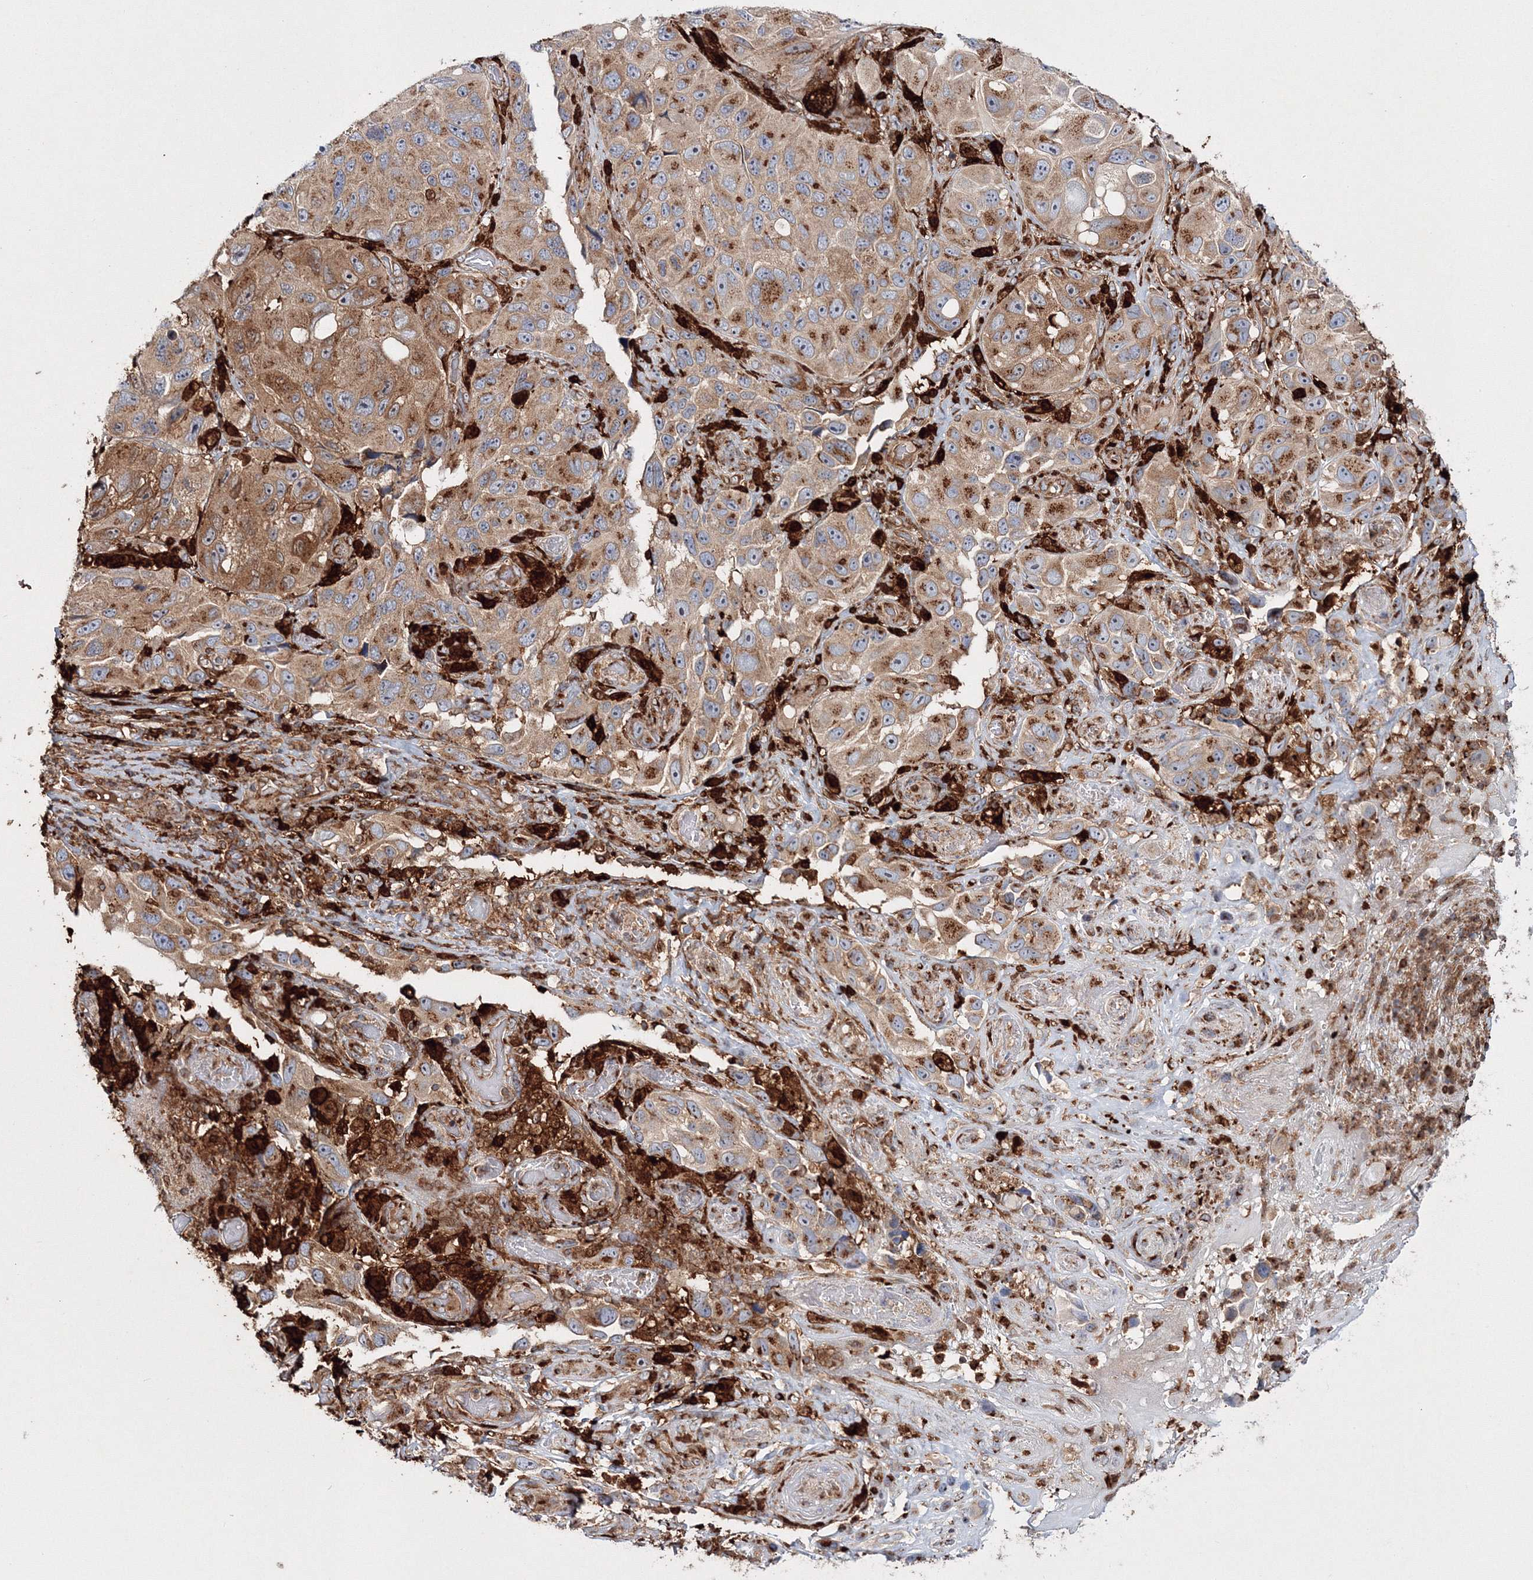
{"staining": {"intensity": "moderate", "quantity": ">75%", "location": "cytoplasmic/membranous"}, "tissue": "melanoma", "cell_type": "Tumor cells", "image_type": "cancer", "snomed": [{"axis": "morphology", "description": "Malignant melanoma, NOS"}, {"axis": "topography", "description": "Skin"}], "caption": "DAB (3,3'-diaminobenzidine) immunohistochemical staining of melanoma displays moderate cytoplasmic/membranous protein staining in about >75% of tumor cells.", "gene": "ARCN1", "patient": {"sex": "female", "age": 73}}